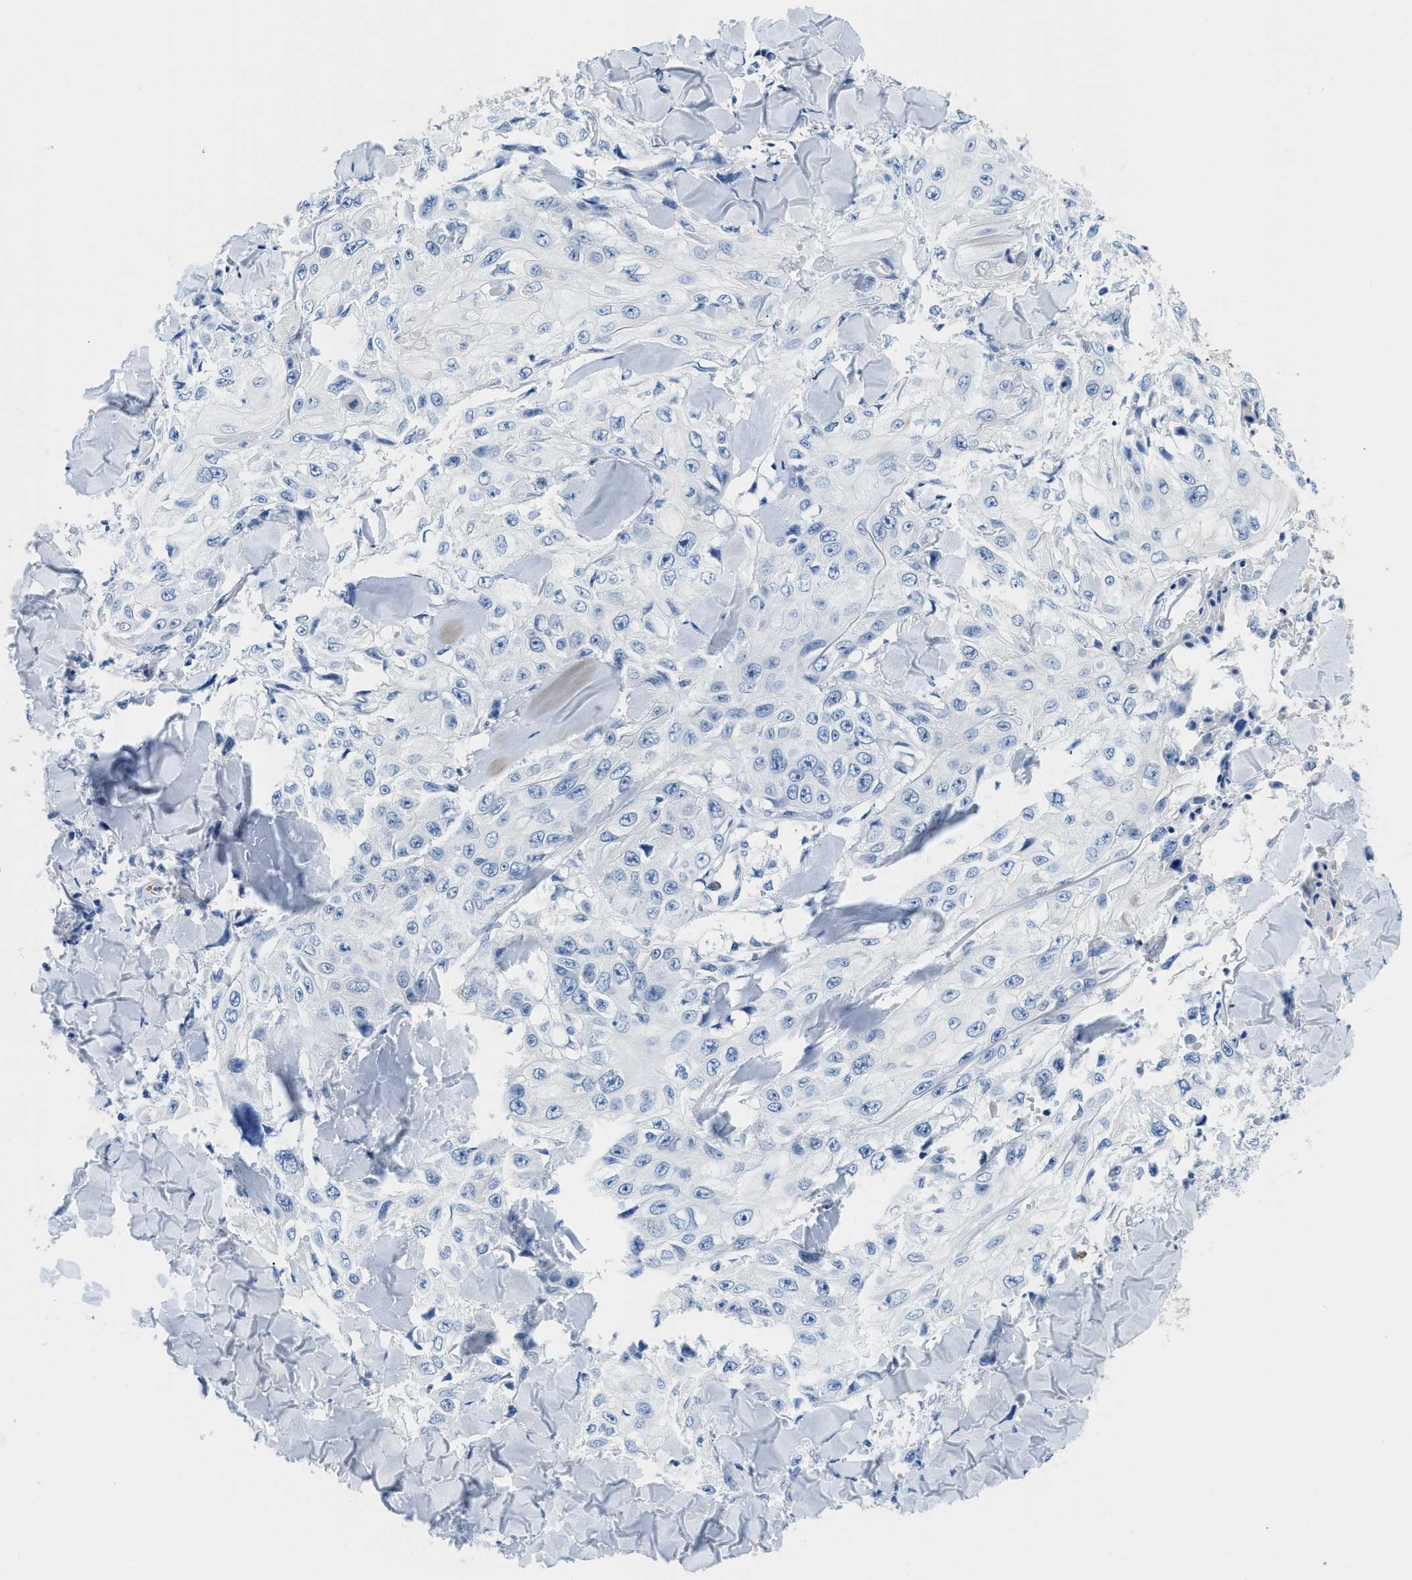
{"staining": {"intensity": "negative", "quantity": "none", "location": "none"}, "tissue": "skin cancer", "cell_type": "Tumor cells", "image_type": "cancer", "snomed": [{"axis": "morphology", "description": "Squamous cell carcinoma, NOS"}, {"axis": "topography", "description": "Skin"}], "caption": "Immunohistochemical staining of skin cancer (squamous cell carcinoma) reveals no significant expression in tumor cells.", "gene": "MBL2", "patient": {"sex": "male", "age": 86}}